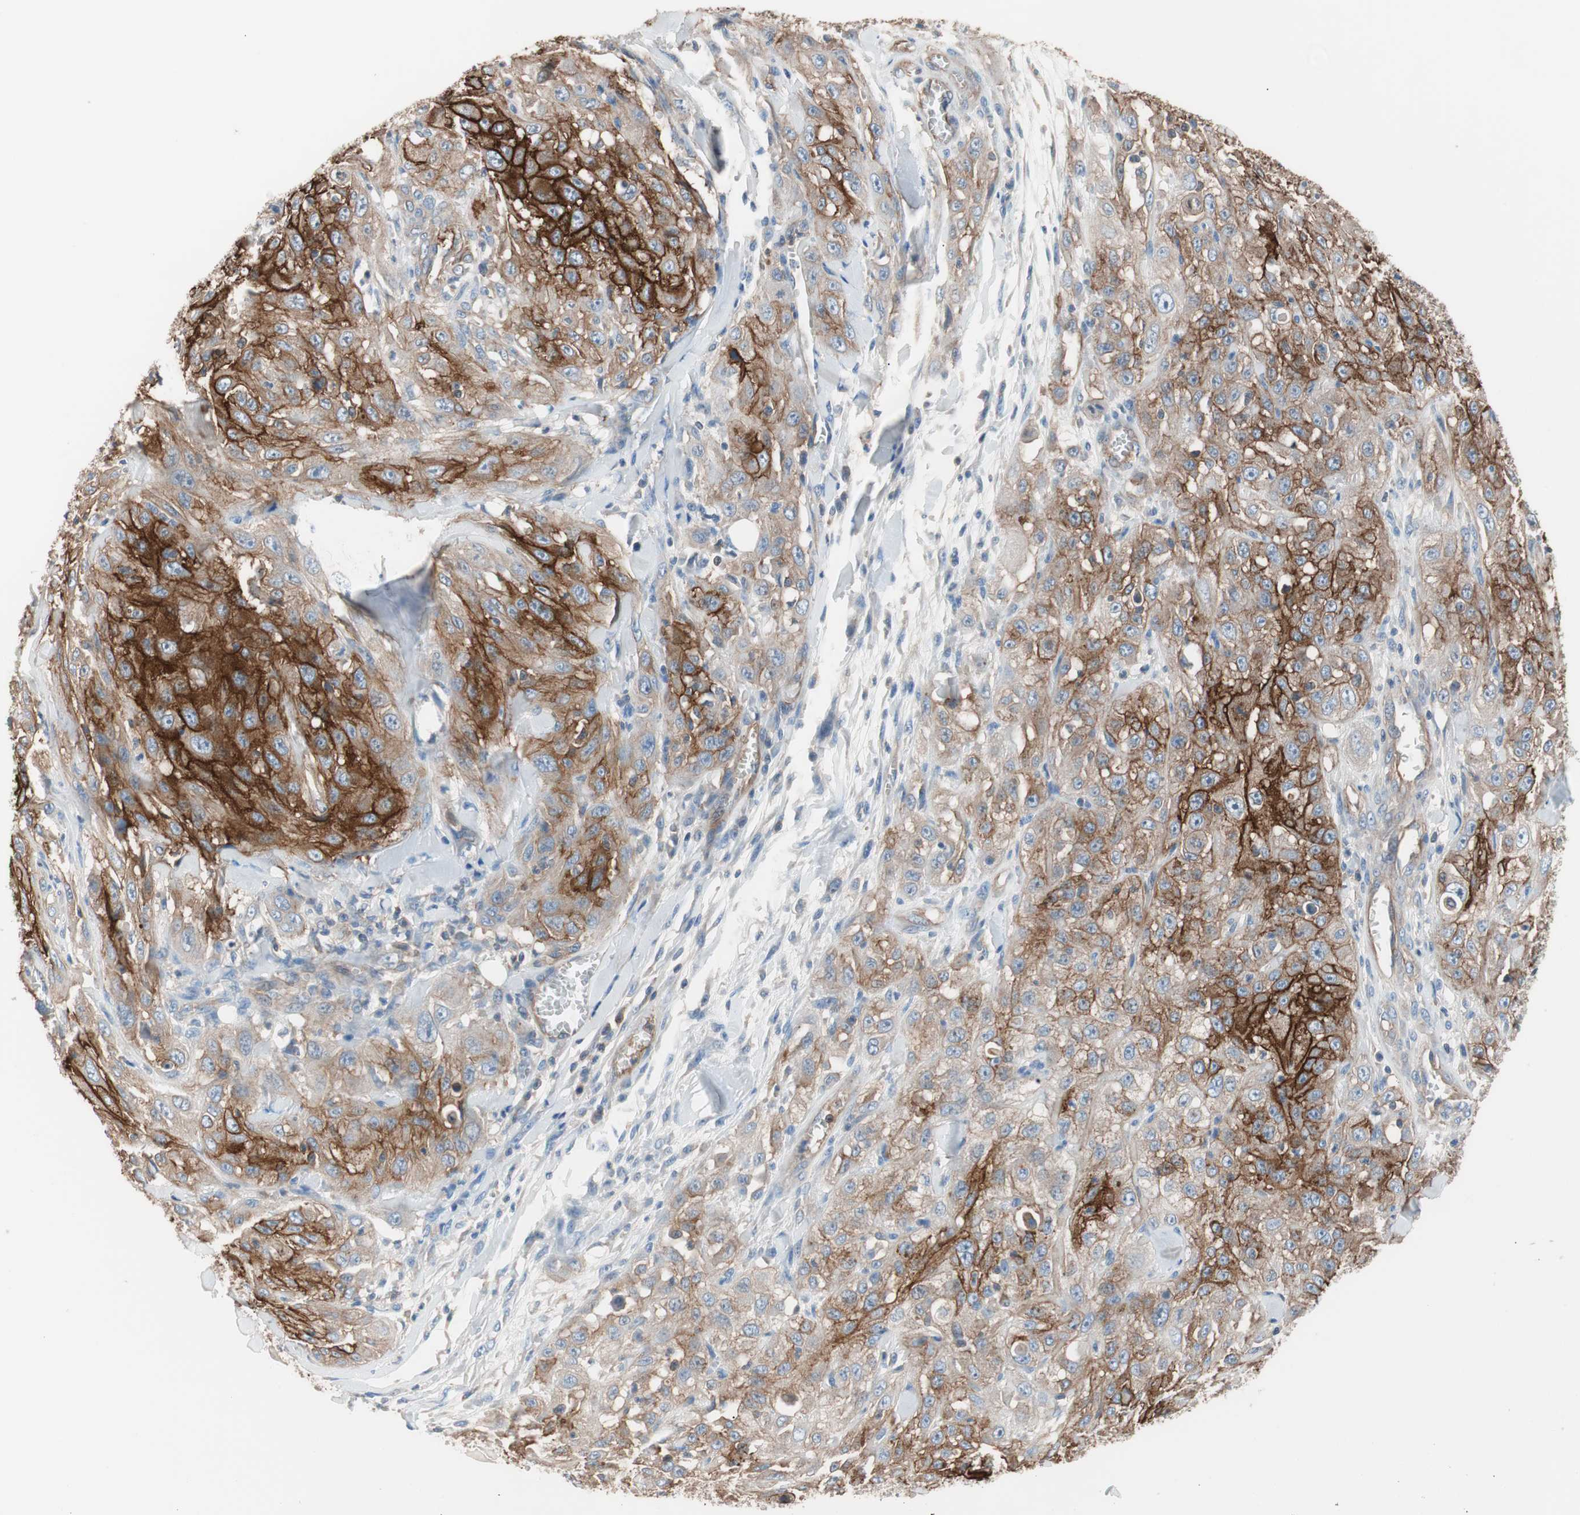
{"staining": {"intensity": "strong", "quantity": "25%-75%", "location": "cytoplasmic/membranous"}, "tissue": "skin cancer", "cell_type": "Tumor cells", "image_type": "cancer", "snomed": [{"axis": "morphology", "description": "Squamous cell carcinoma, NOS"}, {"axis": "morphology", "description": "Squamous cell carcinoma, metastatic, NOS"}, {"axis": "topography", "description": "Skin"}, {"axis": "topography", "description": "Lymph node"}], "caption": "Protein staining displays strong cytoplasmic/membranous staining in about 25%-75% of tumor cells in skin cancer.", "gene": "GPR160", "patient": {"sex": "male", "age": 75}}